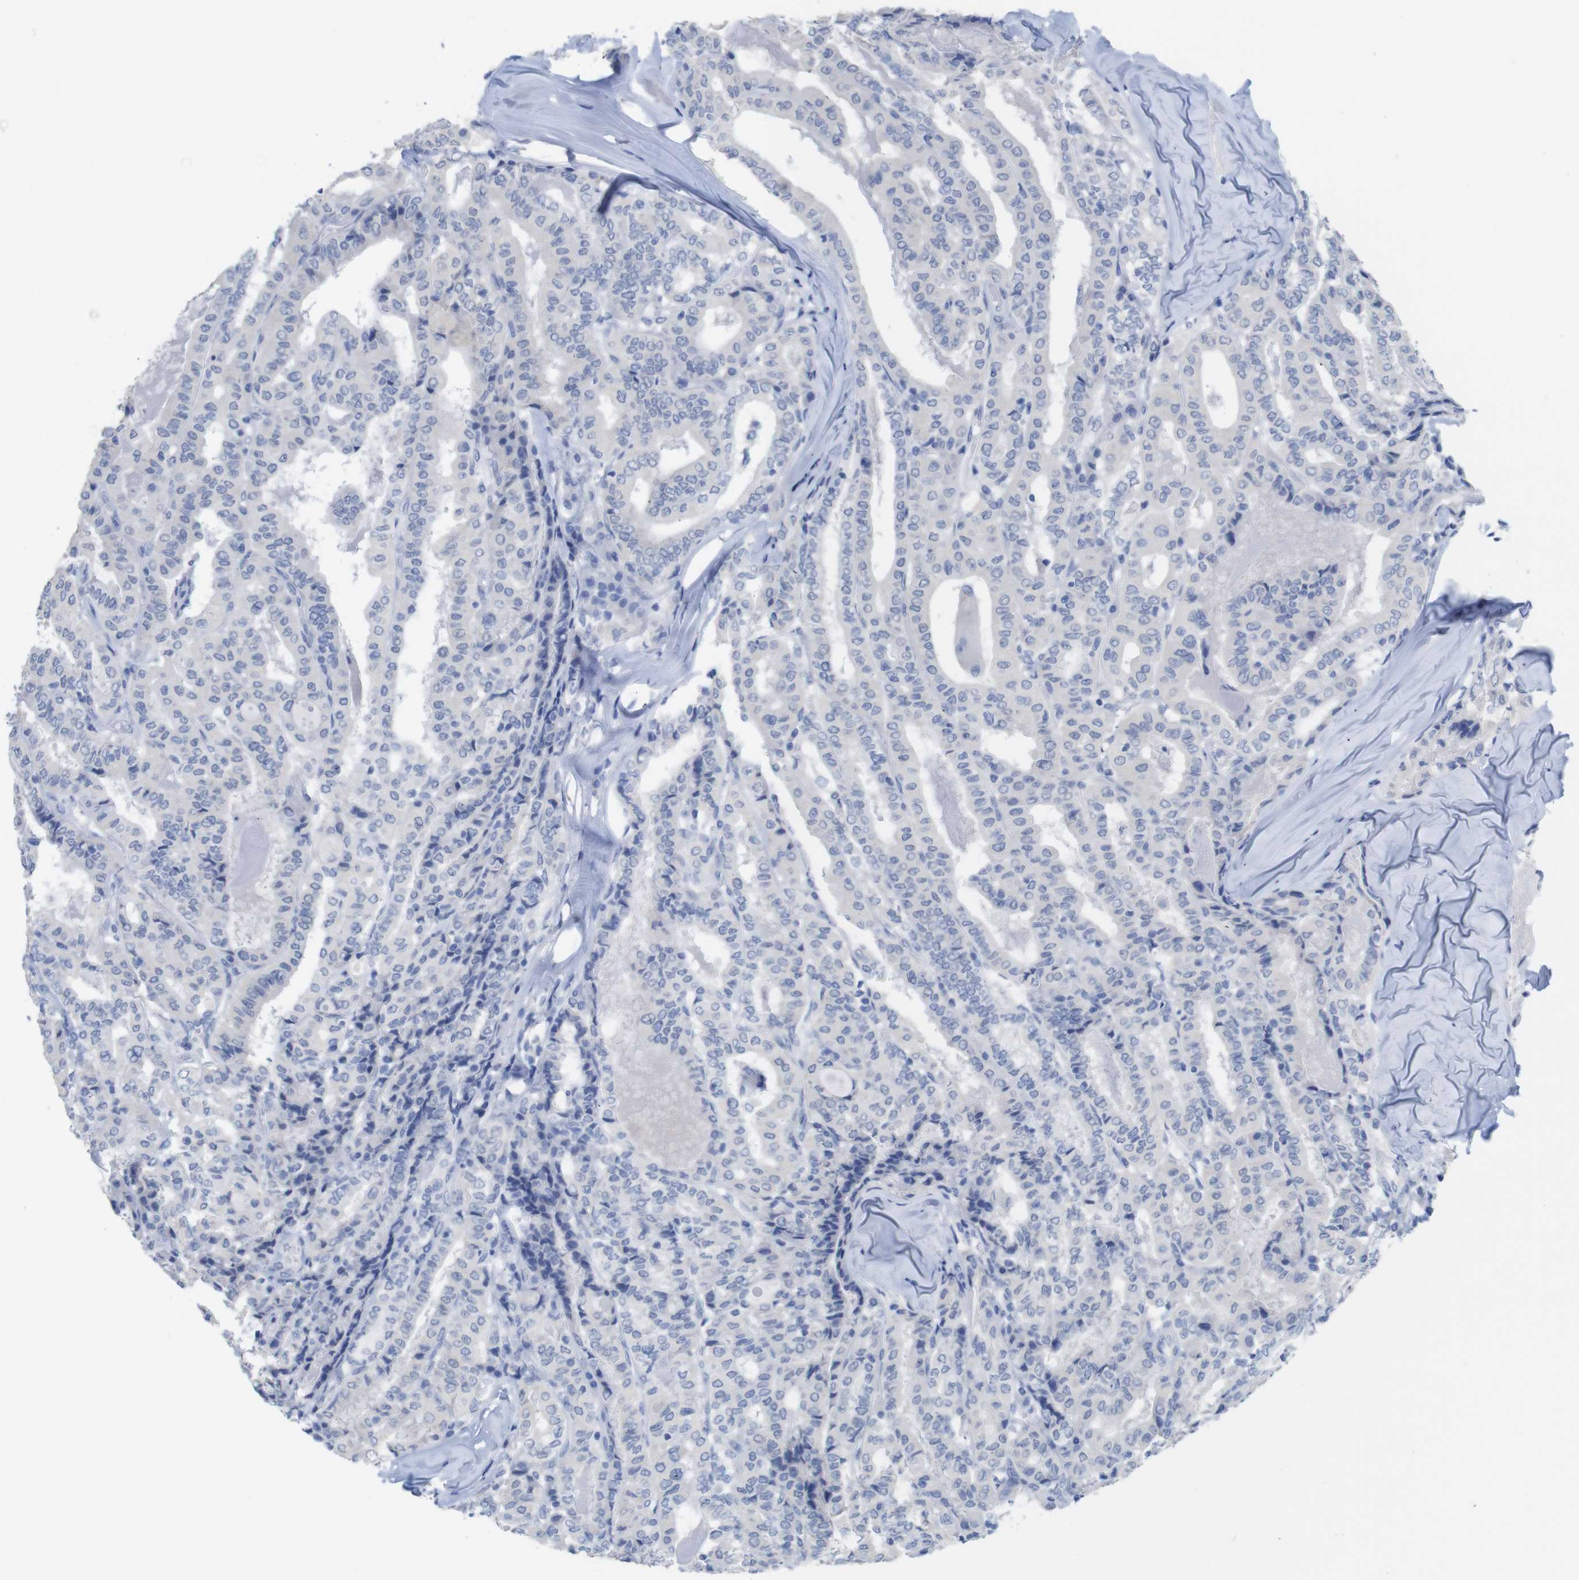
{"staining": {"intensity": "negative", "quantity": "none", "location": "none"}, "tissue": "thyroid cancer", "cell_type": "Tumor cells", "image_type": "cancer", "snomed": [{"axis": "morphology", "description": "Papillary adenocarcinoma, NOS"}, {"axis": "topography", "description": "Thyroid gland"}], "caption": "There is no significant positivity in tumor cells of thyroid cancer. The staining was performed using DAB to visualize the protein expression in brown, while the nuclei were stained in blue with hematoxylin (Magnification: 20x).", "gene": "PNMA1", "patient": {"sex": "female", "age": 42}}